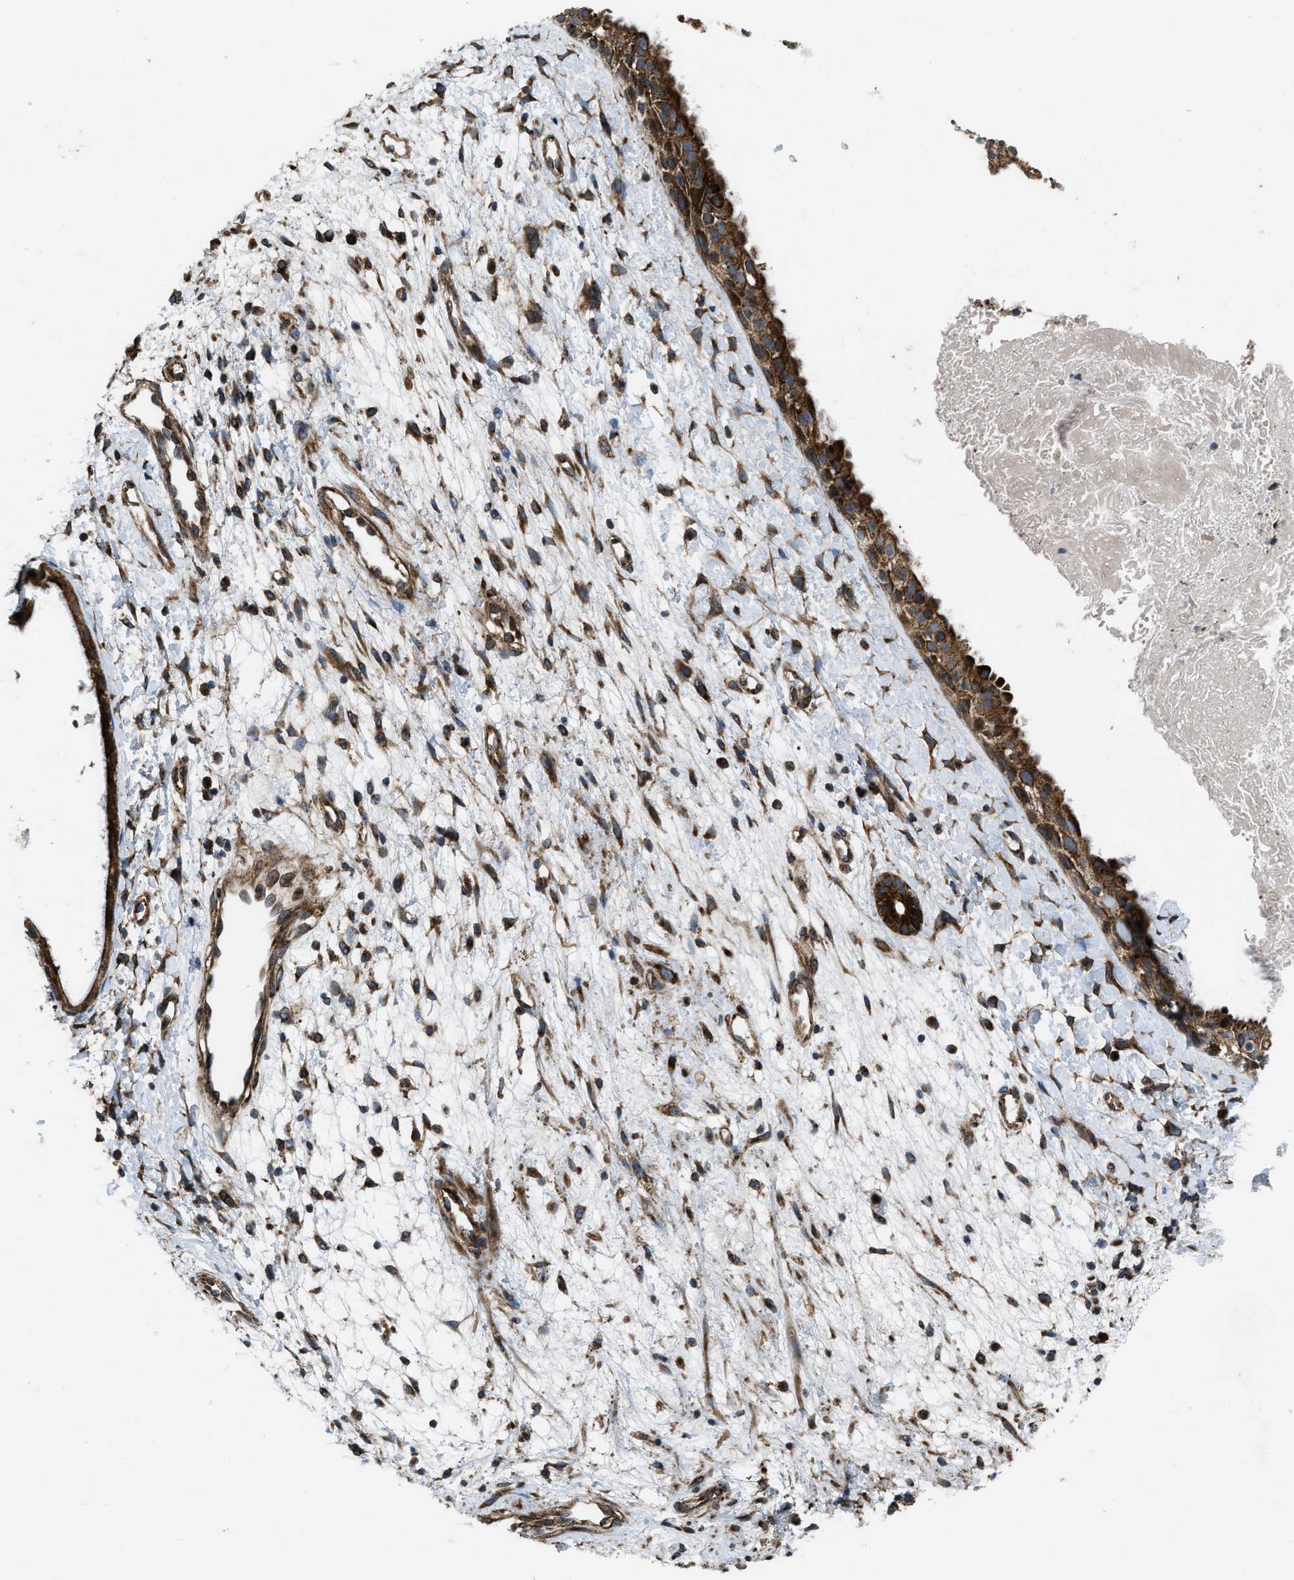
{"staining": {"intensity": "strong", "quantity": ">75%", "location": "cytoplasmic/membranous"}, "tissue": "nasopharynx", "cell_type": "Respiratory epithelial cells", "image_type": "normal", "snomed": [{"axis": "morphology", "description": "Normal tissue, NOS"}, {"axis": "topography", "description": "Nasopharynx"}], "caption": "Immunohistochemical staining of normal human nasopharynx demonstrates strong cytoplasmic/membranous protein expression in approximately >75% of respiratory epithelial cells. Nuclei are stained in blue.", "gene": "PER3", "patient": {"sex": "male", "age": 22}}